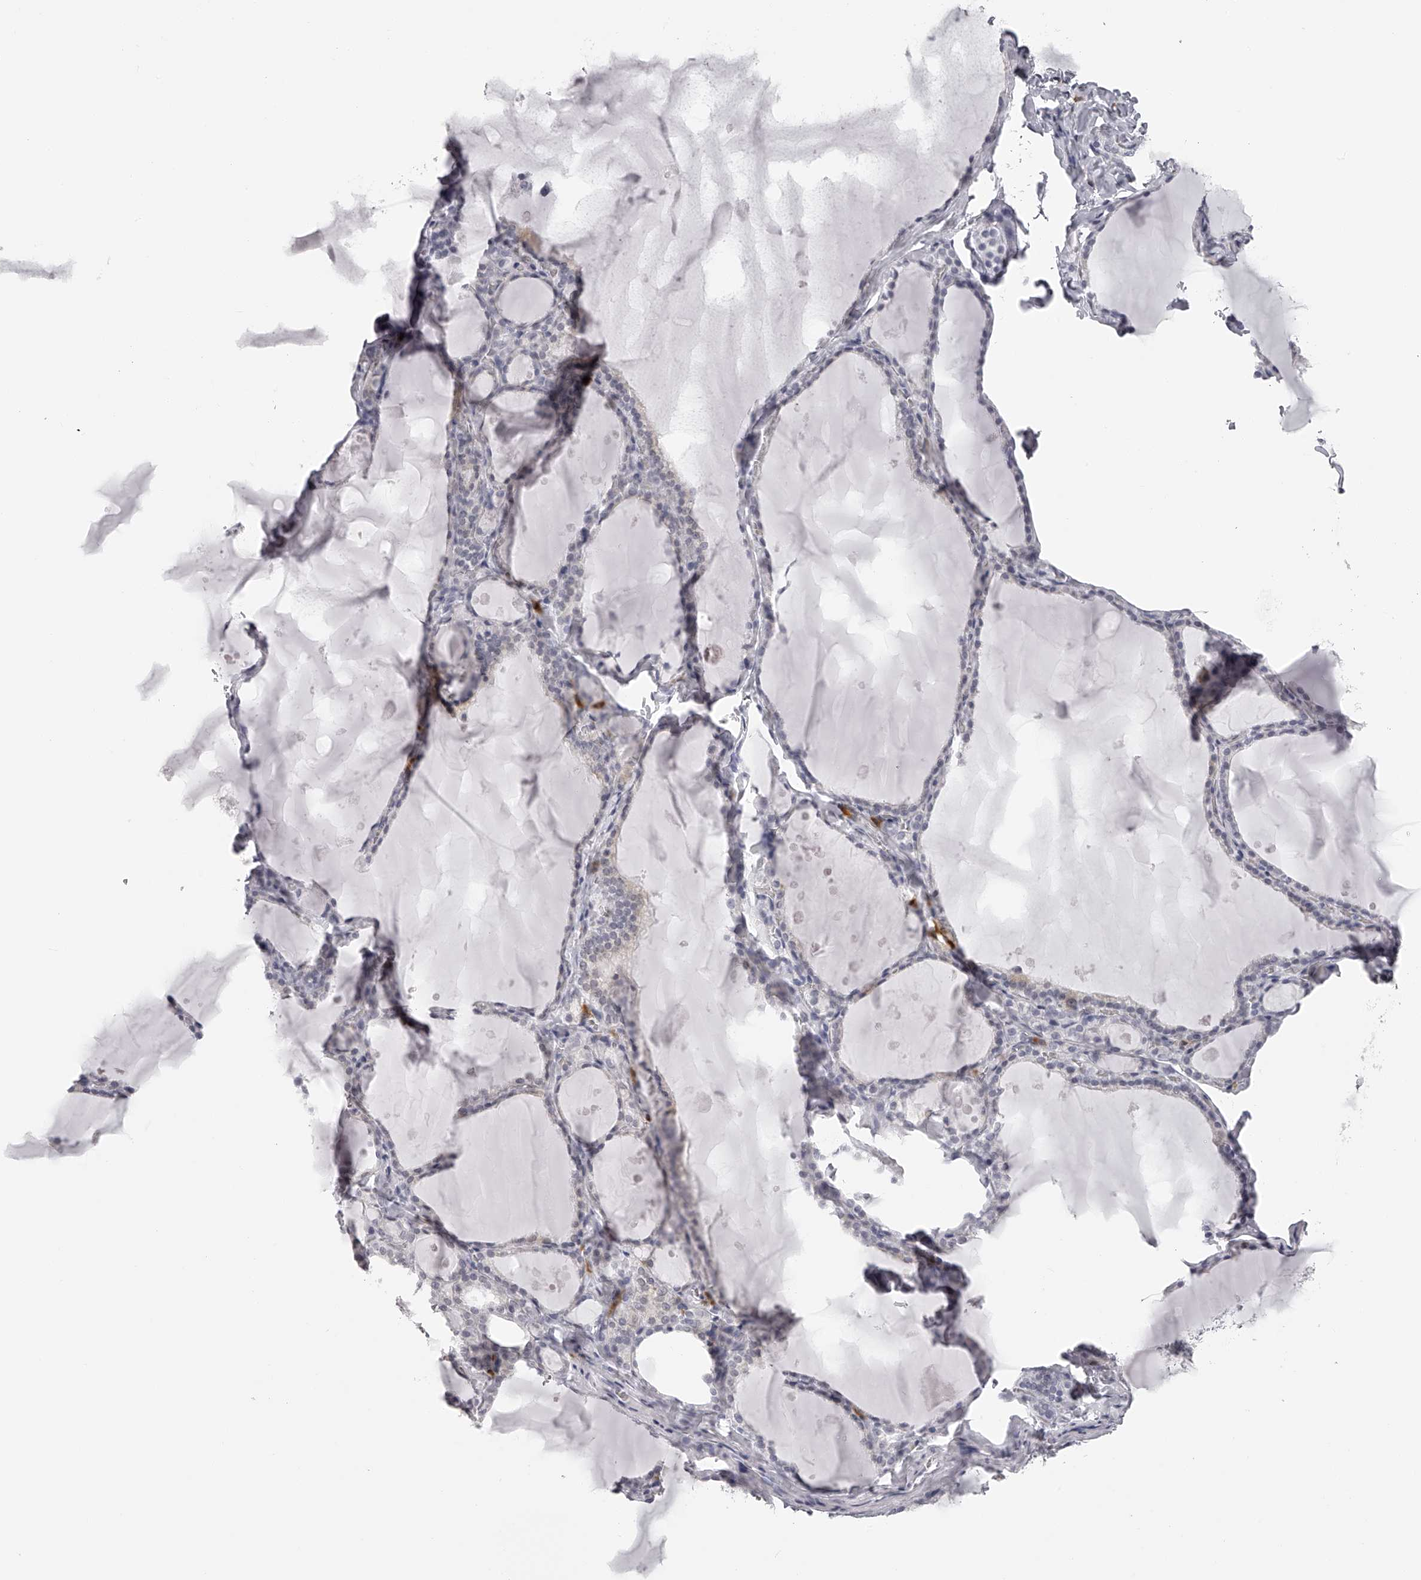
{"staining": {"intensity": "negative", "quantity": "none", "location": "none"}, "tissue": "thyroid gland", "cell_type": "Glandular cells", "image_type": "normal", "snomed": [{"axis": "morphology", "description": "Normal tissue, NOS"}, {"axis": "topography", "description": "Thyroid gland"}], "caption": "DAB (3,3'-diaminobenzidine) immunohistochemical staining of unremarkable thyroid gland displays no significant expression in glandular cells. Nuclei are stained in blue.", "gene": "SEC11C", "patient": {"sex": "male", "age": 56}}